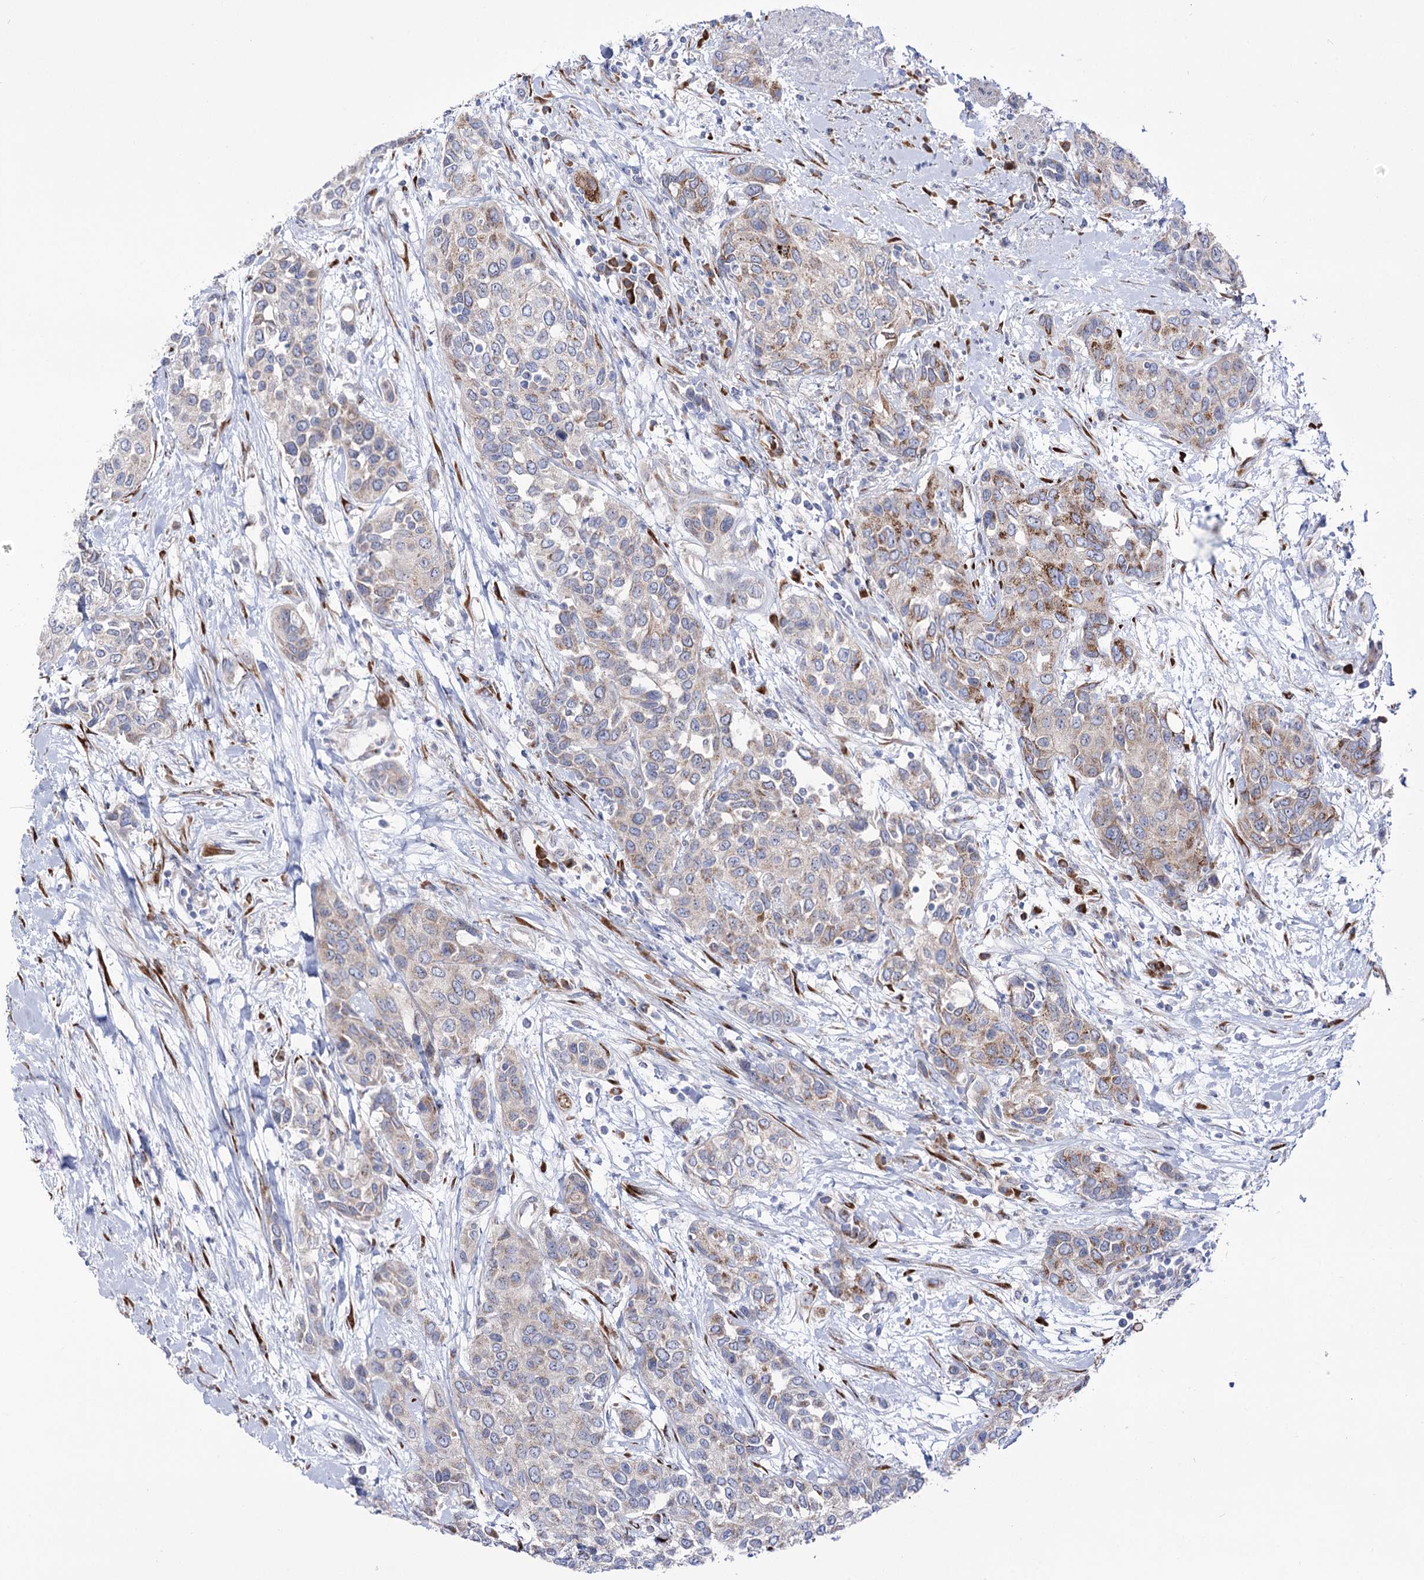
{"staining": {"intensity": "moderate", "quantity": "<25%", "location": "cytoplasmic/membranous"}, "tissue": "urothelial cancer", "cell_type": "Tumor cells", "image_type": "cancer", "snomed": [{"axis": "morphology", "description": "Normal tissue, NOS"}, {"axis": "morphology", "description": "Urothelial carcinoma, High grade"}, {"axis": "topography", "description": "Vascular tissue"}, {"axis": "topography", "description": "Urinary bladder"}], "caption": "IHC staining of urothelial cancer, which demonstrates low levels of moderate cytoplasmic/membranous expression in approximately <25% of tumor cells indicating moderate cytoplasmic/membranous protein positivity. The staining was performed using DAB (brown) for protein detection and nuclei were counterstained in hematoxylin (blue).", "gene": "METTL5", "patient": {"sex": "female", "age": 56}}